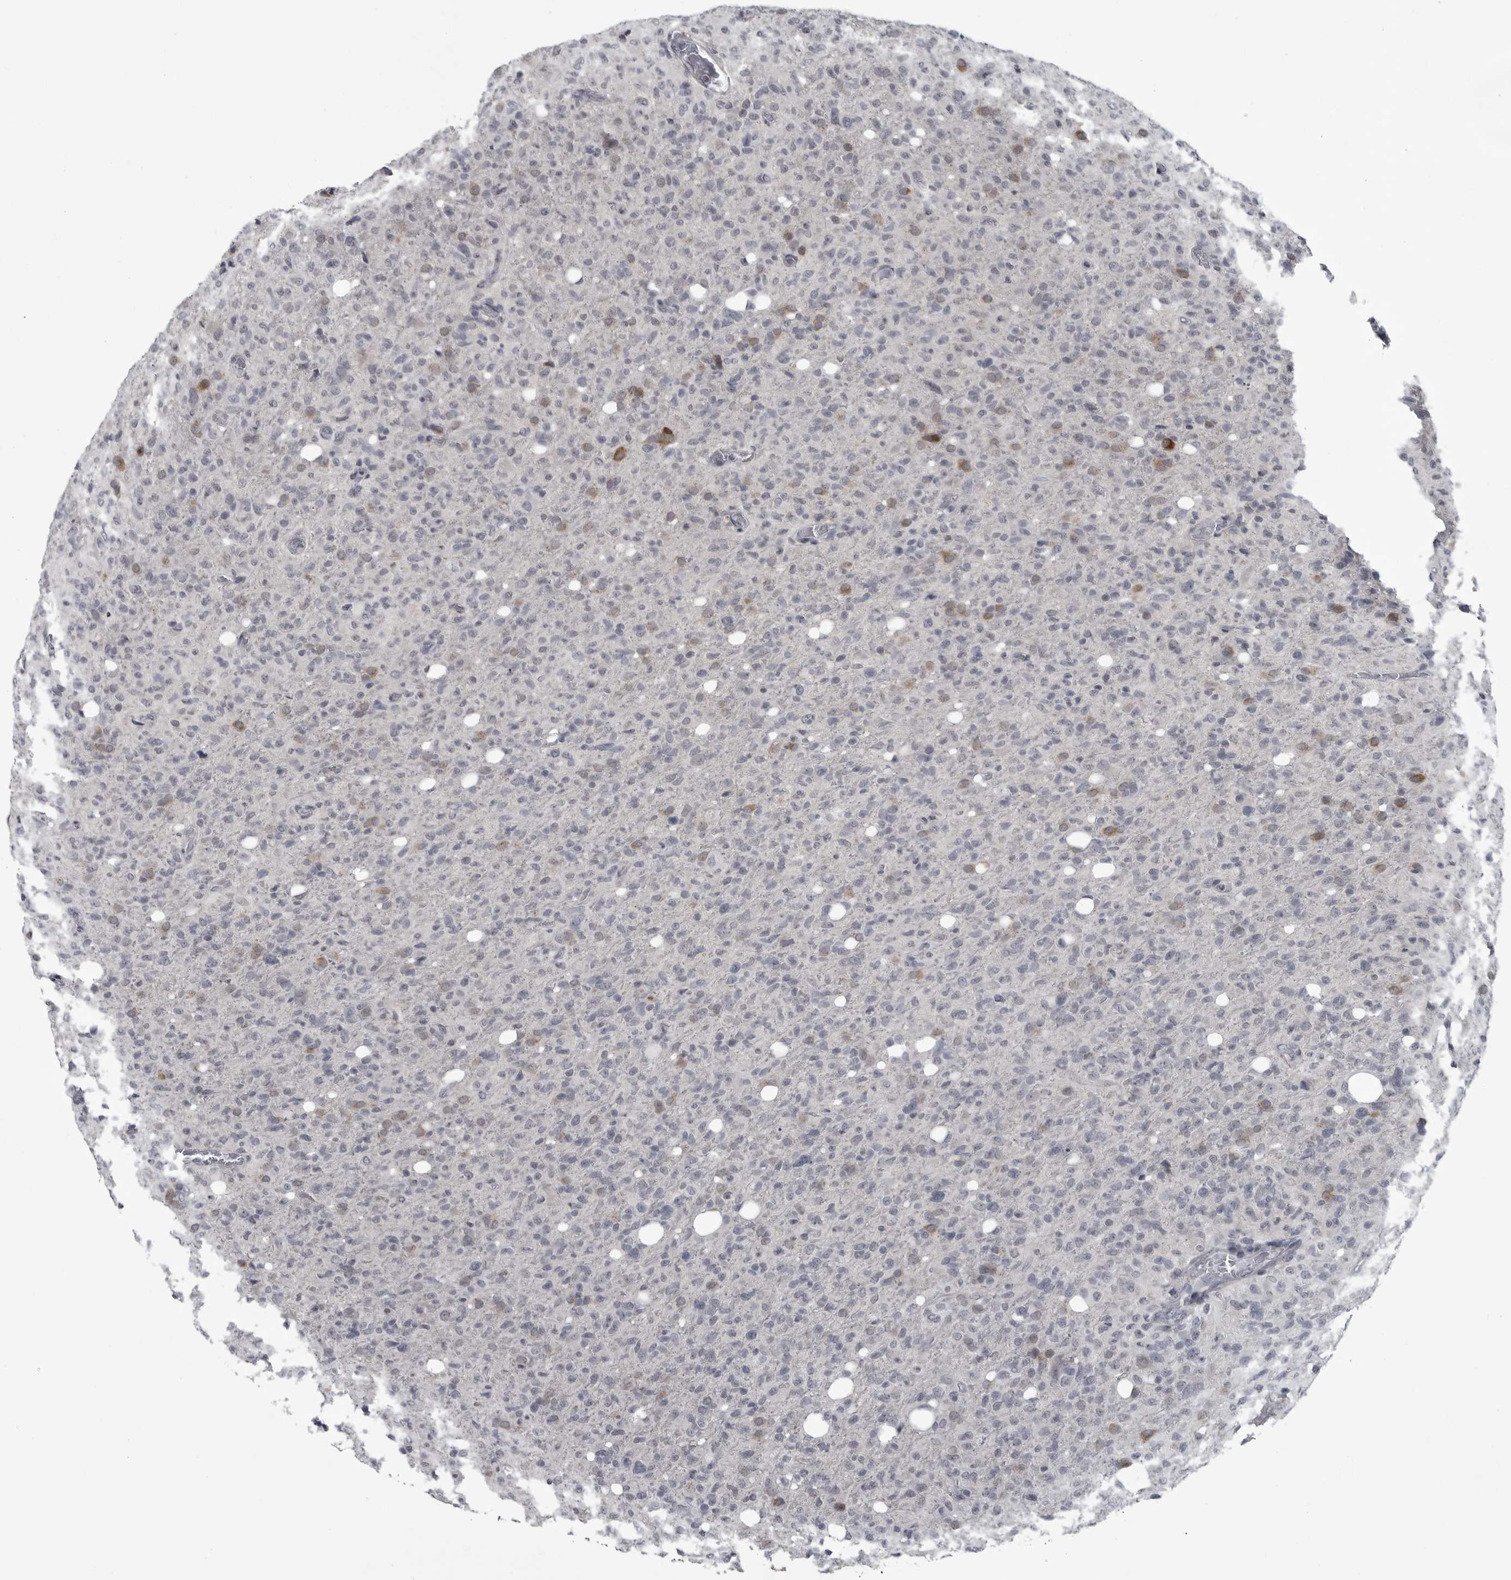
{"staining": {"intensity": "weak", "quantity": "<25%", "location": "cytoplasmic/membranous"}, "tissue": "glioma", "cell_type": "Tumor cells", "image_type": "cancer", "snomed": [{"axis": "morphology", "description": "Glioma, malignant, High grade"}, {"axis": "topography", "description": "Brain"}], "caption": "High magnification brightfield microscopy of glioma stained with DAB (brown) and counterstained with hematoxylin (blue): tumor cells show no significant staining.", "gene": "LYSMD1", "patient": {"sex": "female", "age": 57}}